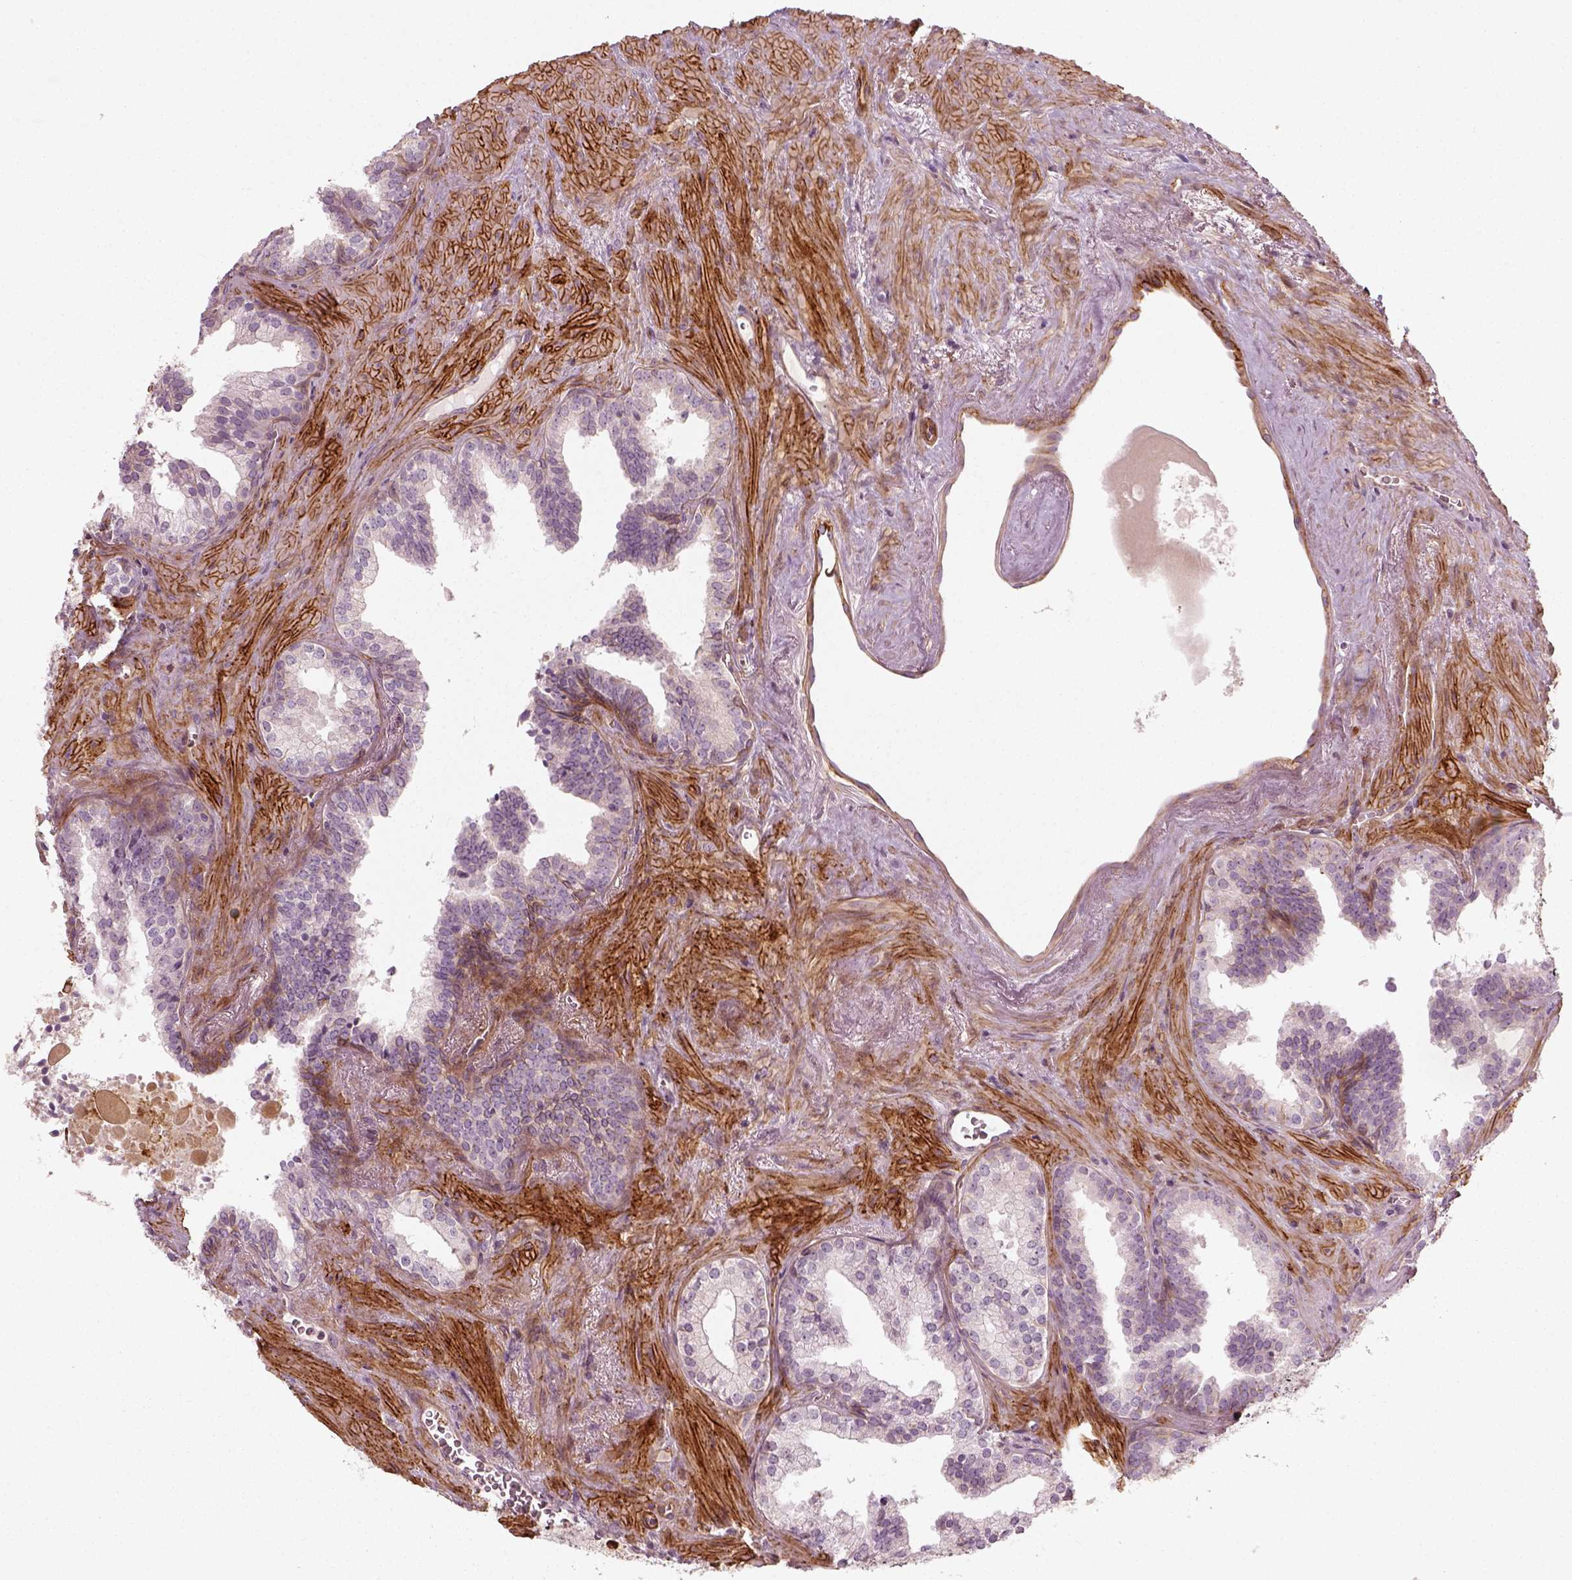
{"staining": {"intensity": "negative", "quantity": "none", "location": "none"}, "tissue": "prostate cancer", "cell_type": "Tumor cells", "image_type": "cancer", "snomed": [{"axis": "morphology", "description": "Adenocarcinoma, High grade"}, {"axis": "topography", "description": "Prostate"}], "caption": "Human prostate cancer stained for a protein using IHC demonstrates no positivity in tumor cells.", "gene": "NPTN", "patient": {"sex": "male", "age": 68}}